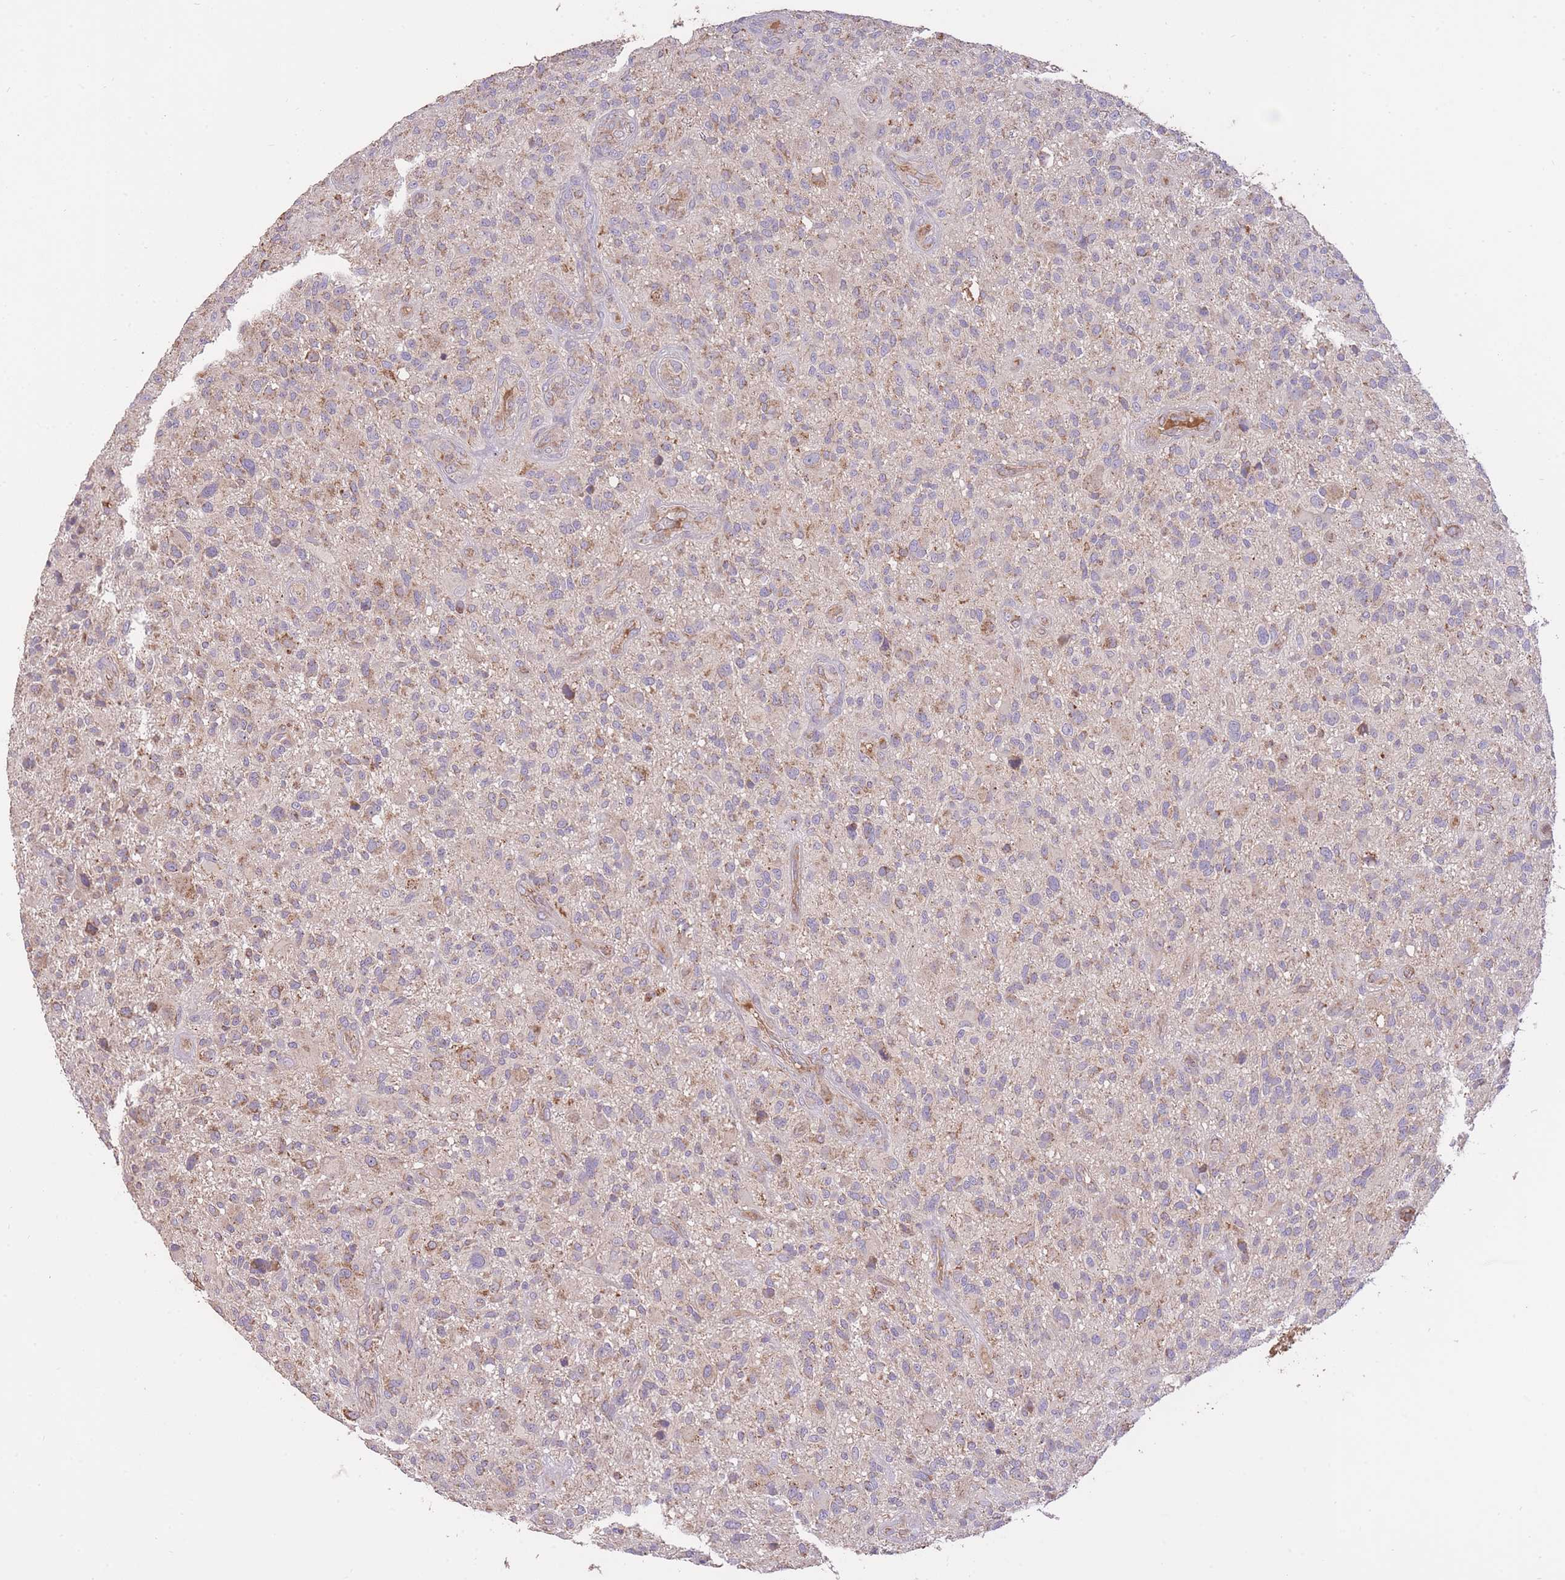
{"staining": {"intensity": "moderate", "quantity": "<25%", "location": "cytoplasmic/membranous"}, "tissue": "glioma", "cell_type": "Tumor cells", "image_type": "cancer", "snomed": [{"axis": "morphology", "description": "Glioma, malignant, High grade"}, {"axis": "topography", "description": "Brain"}], "caption": "Approximately <25% of tumor cells in human high-grade glioma (malignant) reveal moderate cytoplasmic/membranous protein staining as visualized by brown immunohistochemical staining.", "gene": "PREP", "patient": {"sex": "male", "age": 47}}